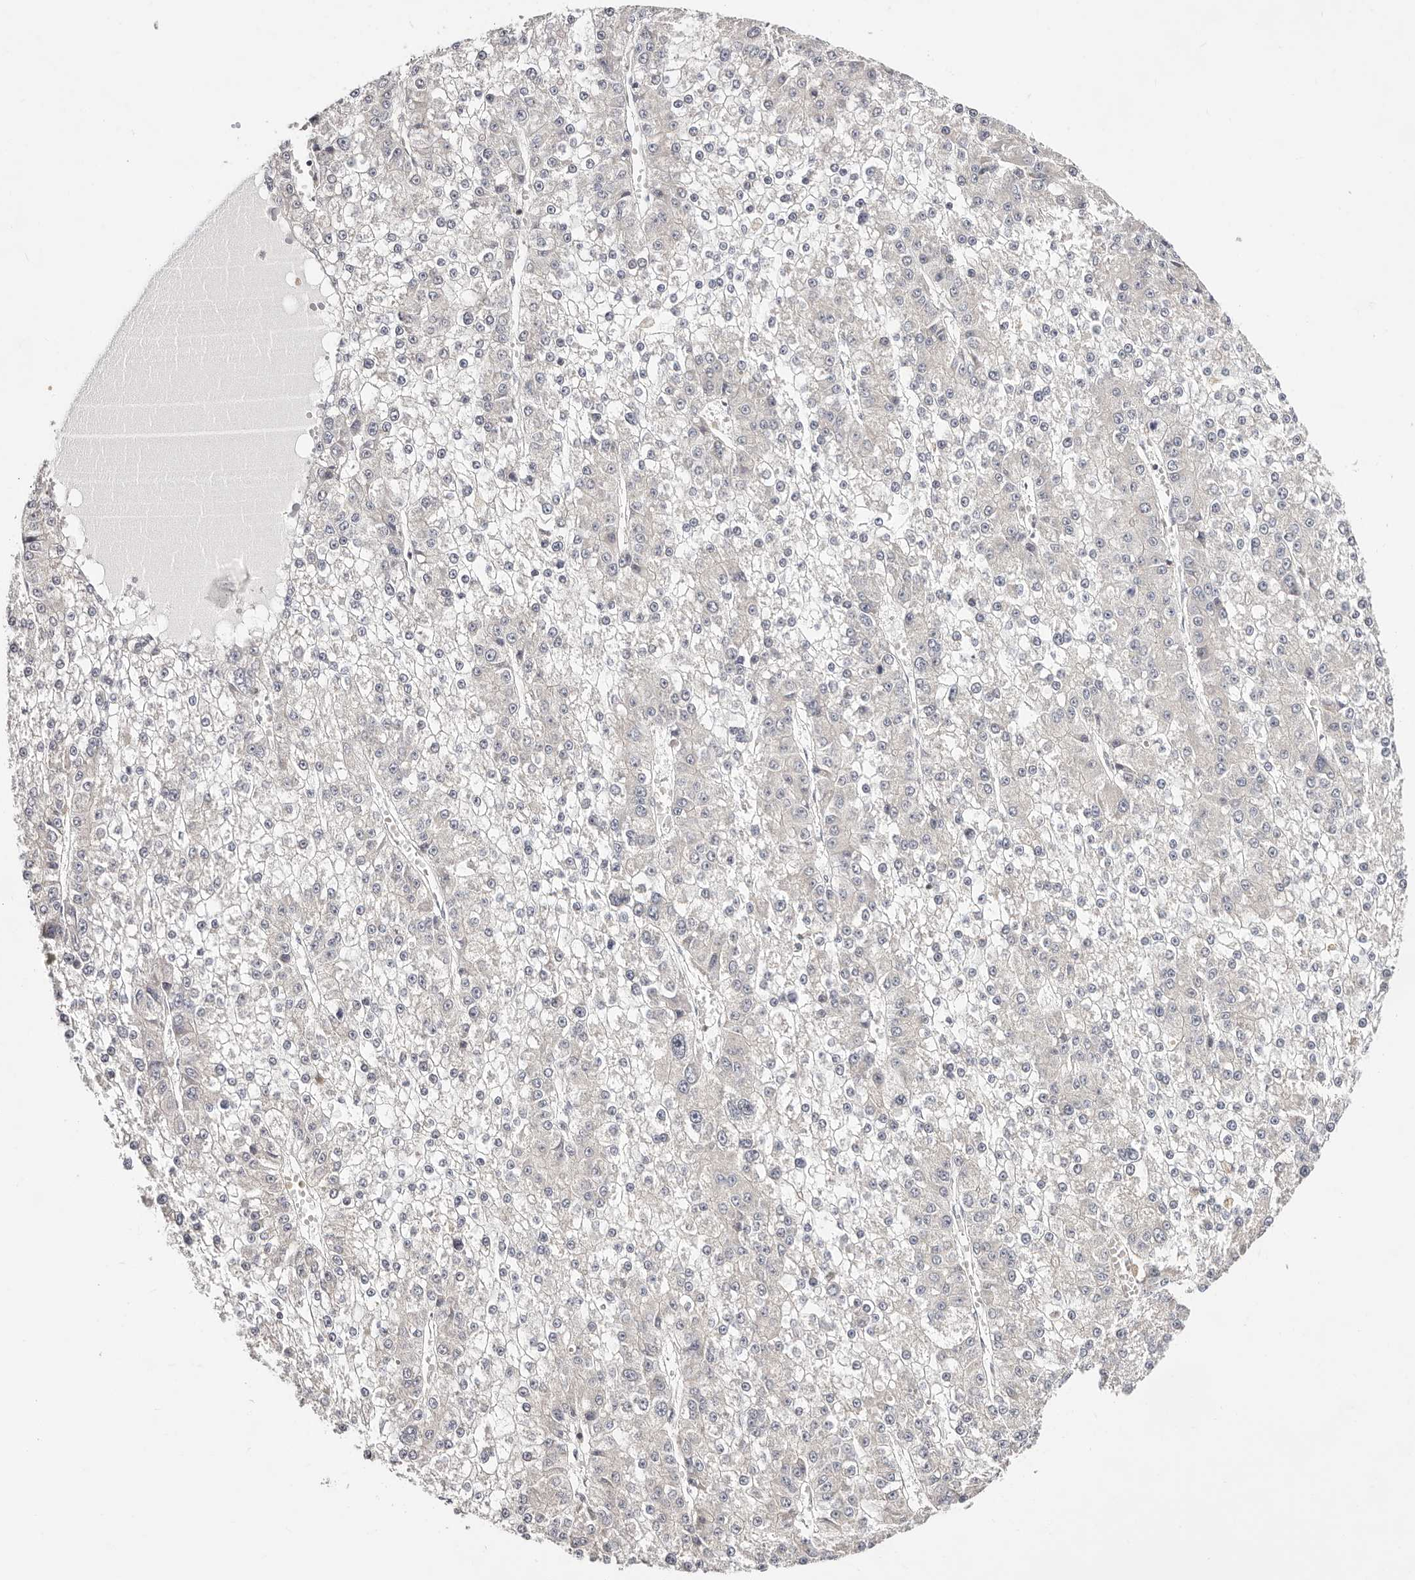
{"staining": {"intensity": "negative", "quantity": "none", "location": "none"}, "tissue": "liver cancer", "cell_type": "Tumor cells", "image_type": "cancer", "snomed": [{"axis": "morphology", "description": "Carcinoma, Hepatocellular, NOS"}, {"axis": "topography", "description": "Liver"}], "caption": "The immunohistochemistry histopathology image has no significant staining in tumor cells of hepatocellular carcinoma (liver) tissue.", "gene": "STAT5A", "patient": {"sex": "female", "age": 73}}